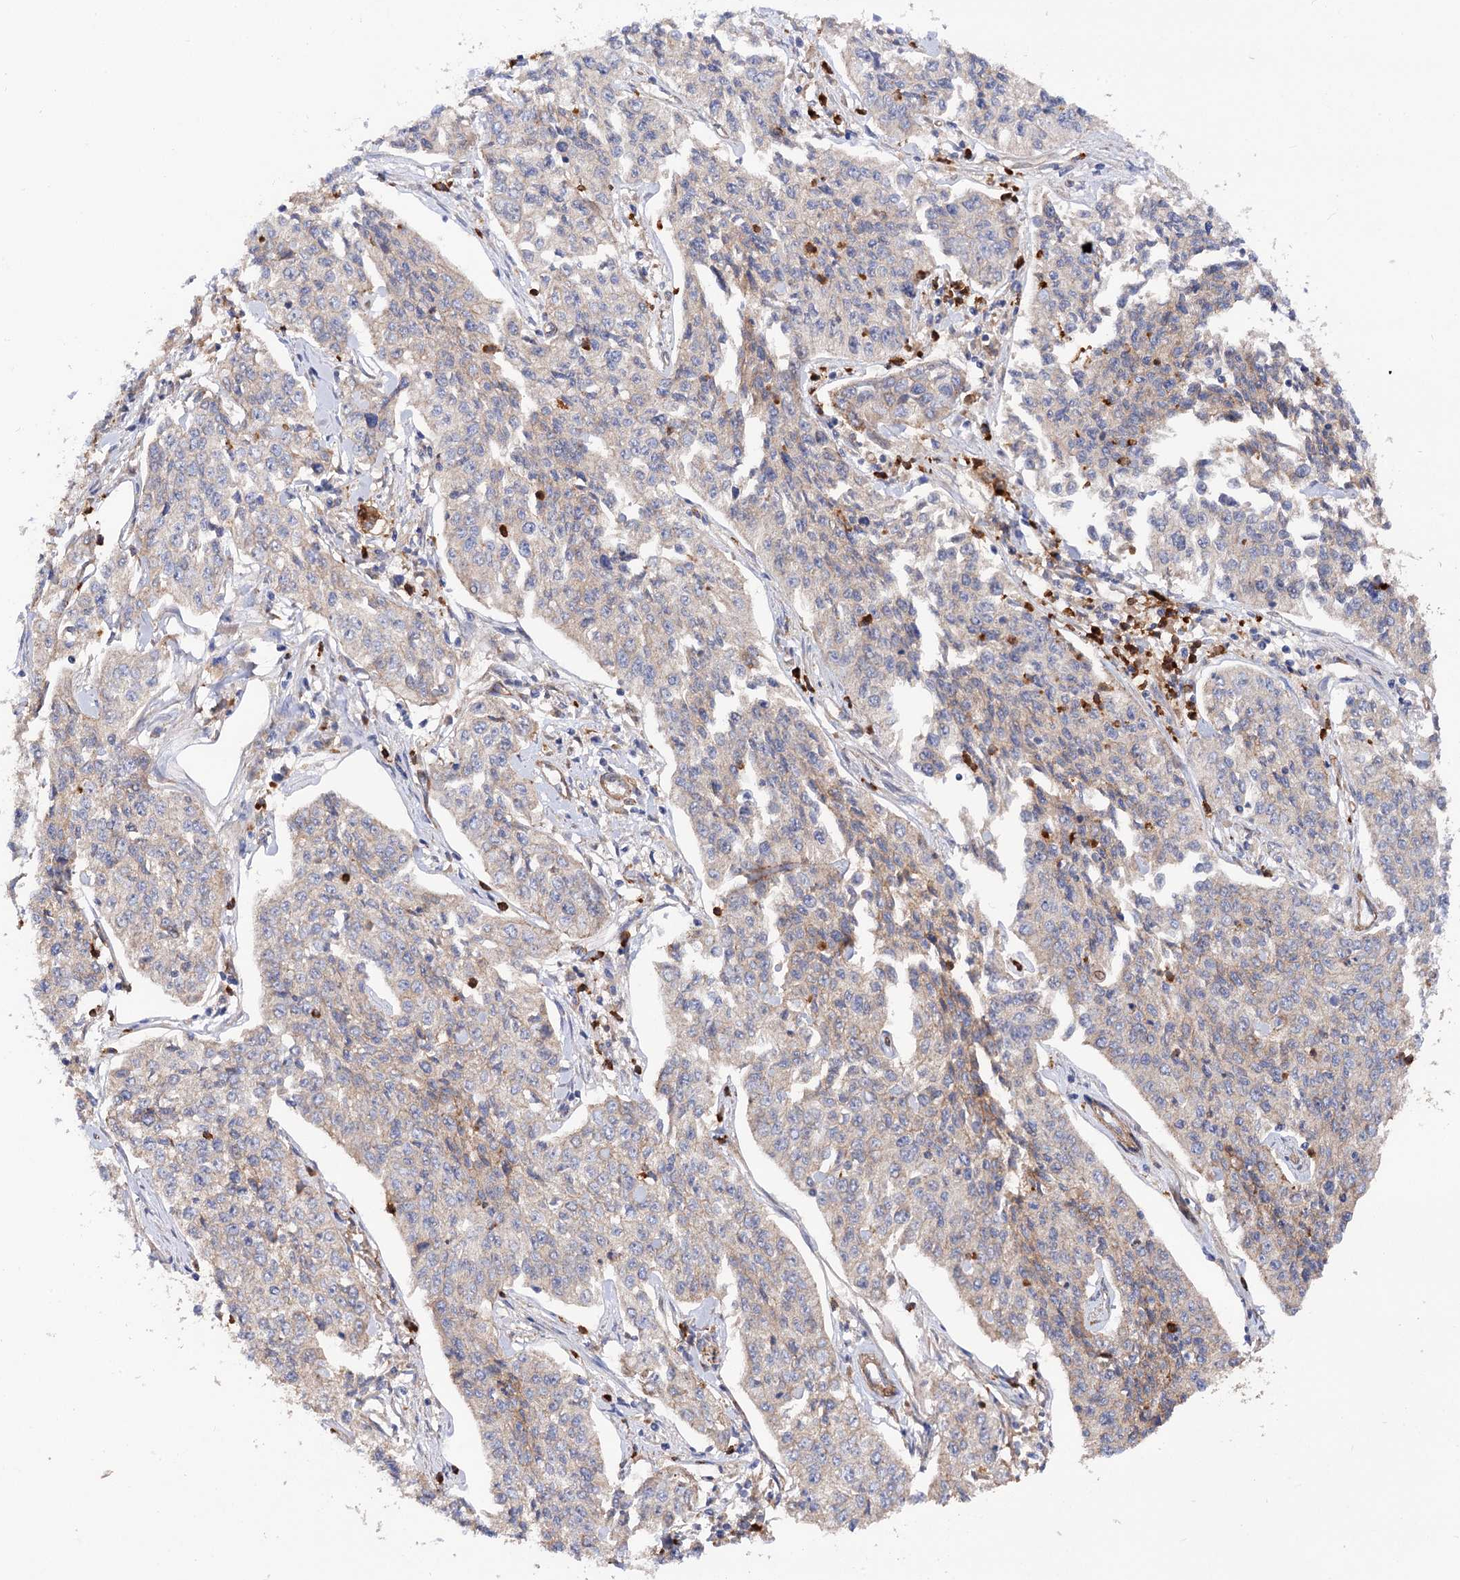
{"staining": {"intensity": "negative", "quantity": "none", "location": "none"}, "tissue": "cervical cancer", "cell_type": "Tumor cells", "image_type": "cancer", "snomed": [{"axis": "morphology", "description": "Squamous cell carcinoma, NOS"}, {"axis": "topography", "description": "Cervix"}], "caption": "A photomicrograph of cervical cancer (squamous cell carcinoma) stained for a protein reveals no brown staining in tumor cells. Brightfield microscopy of immunohistochemistry stained with DAB (3,3'-diaminobenzidine) (brown) and hematoxylin (blue), captured at high magnification.", "gene": "CSAD", "patient": {"sex": "female", "age": 35}}